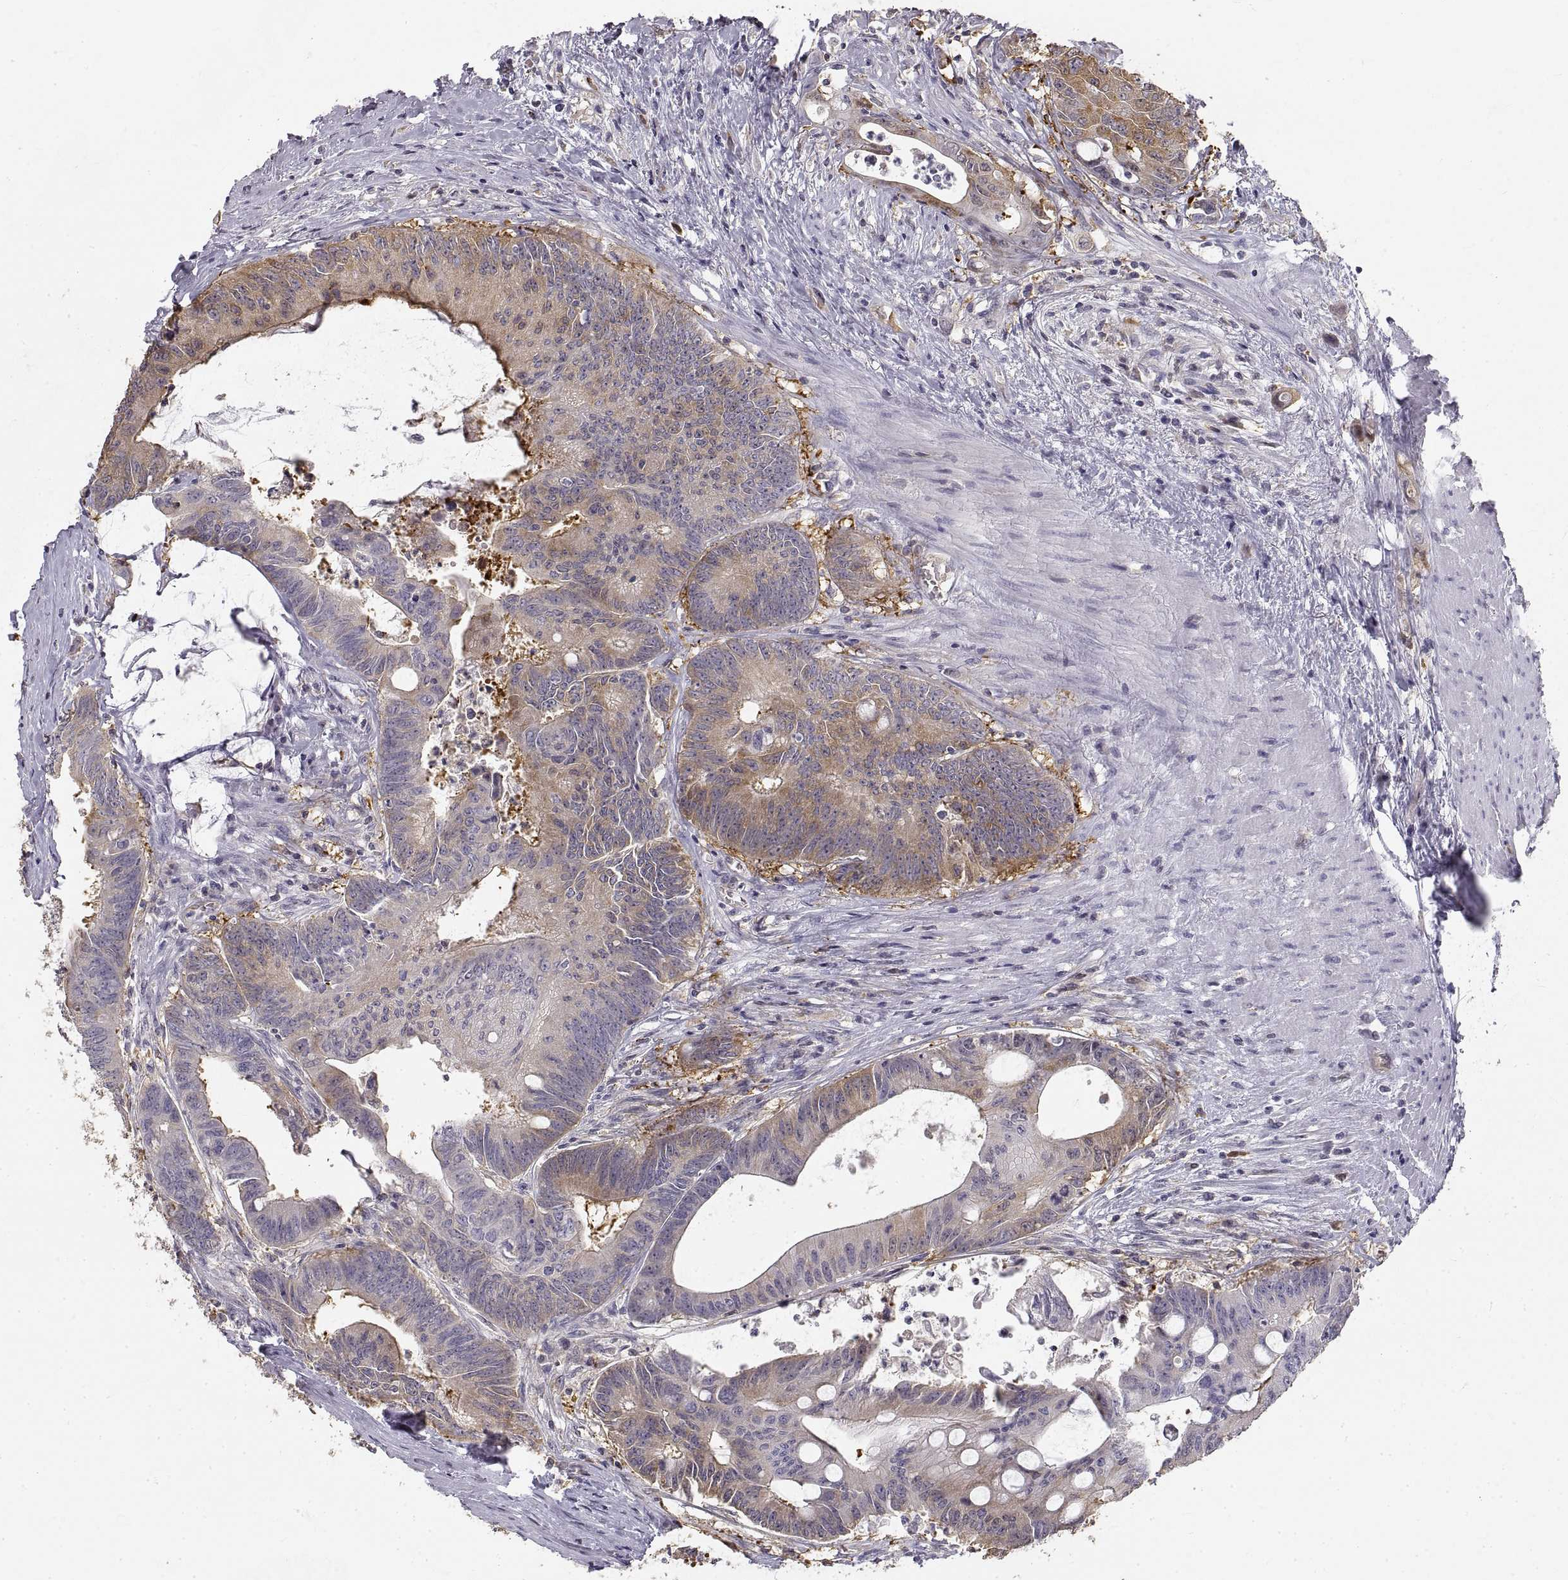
{"staining": {"intensity": "moderate", "quantity": "<25%", "location": "cytoplasmic/membranous"}, "tissue": "colorectal cancer", "cell_type": "Tumor cells", "image_type": "cancer", "snomed": [{"axis": "morphology", "description": "Adenocarcinoma, NOS"}, {"axis": "topography", "description": "Rectum"}], "caption": "IHC (DAB (3,3'-diaminobenzidine)) staining of colorectal adenocarcinoma exhibits moderate cytoplasmic/membranous protein staining in about <25% of tumor cells. (Brightfield microscopy of DAB IHC at high magnification).", "gene": "HSP90AB1", "patient": {"sex": "male", "age": 59}}